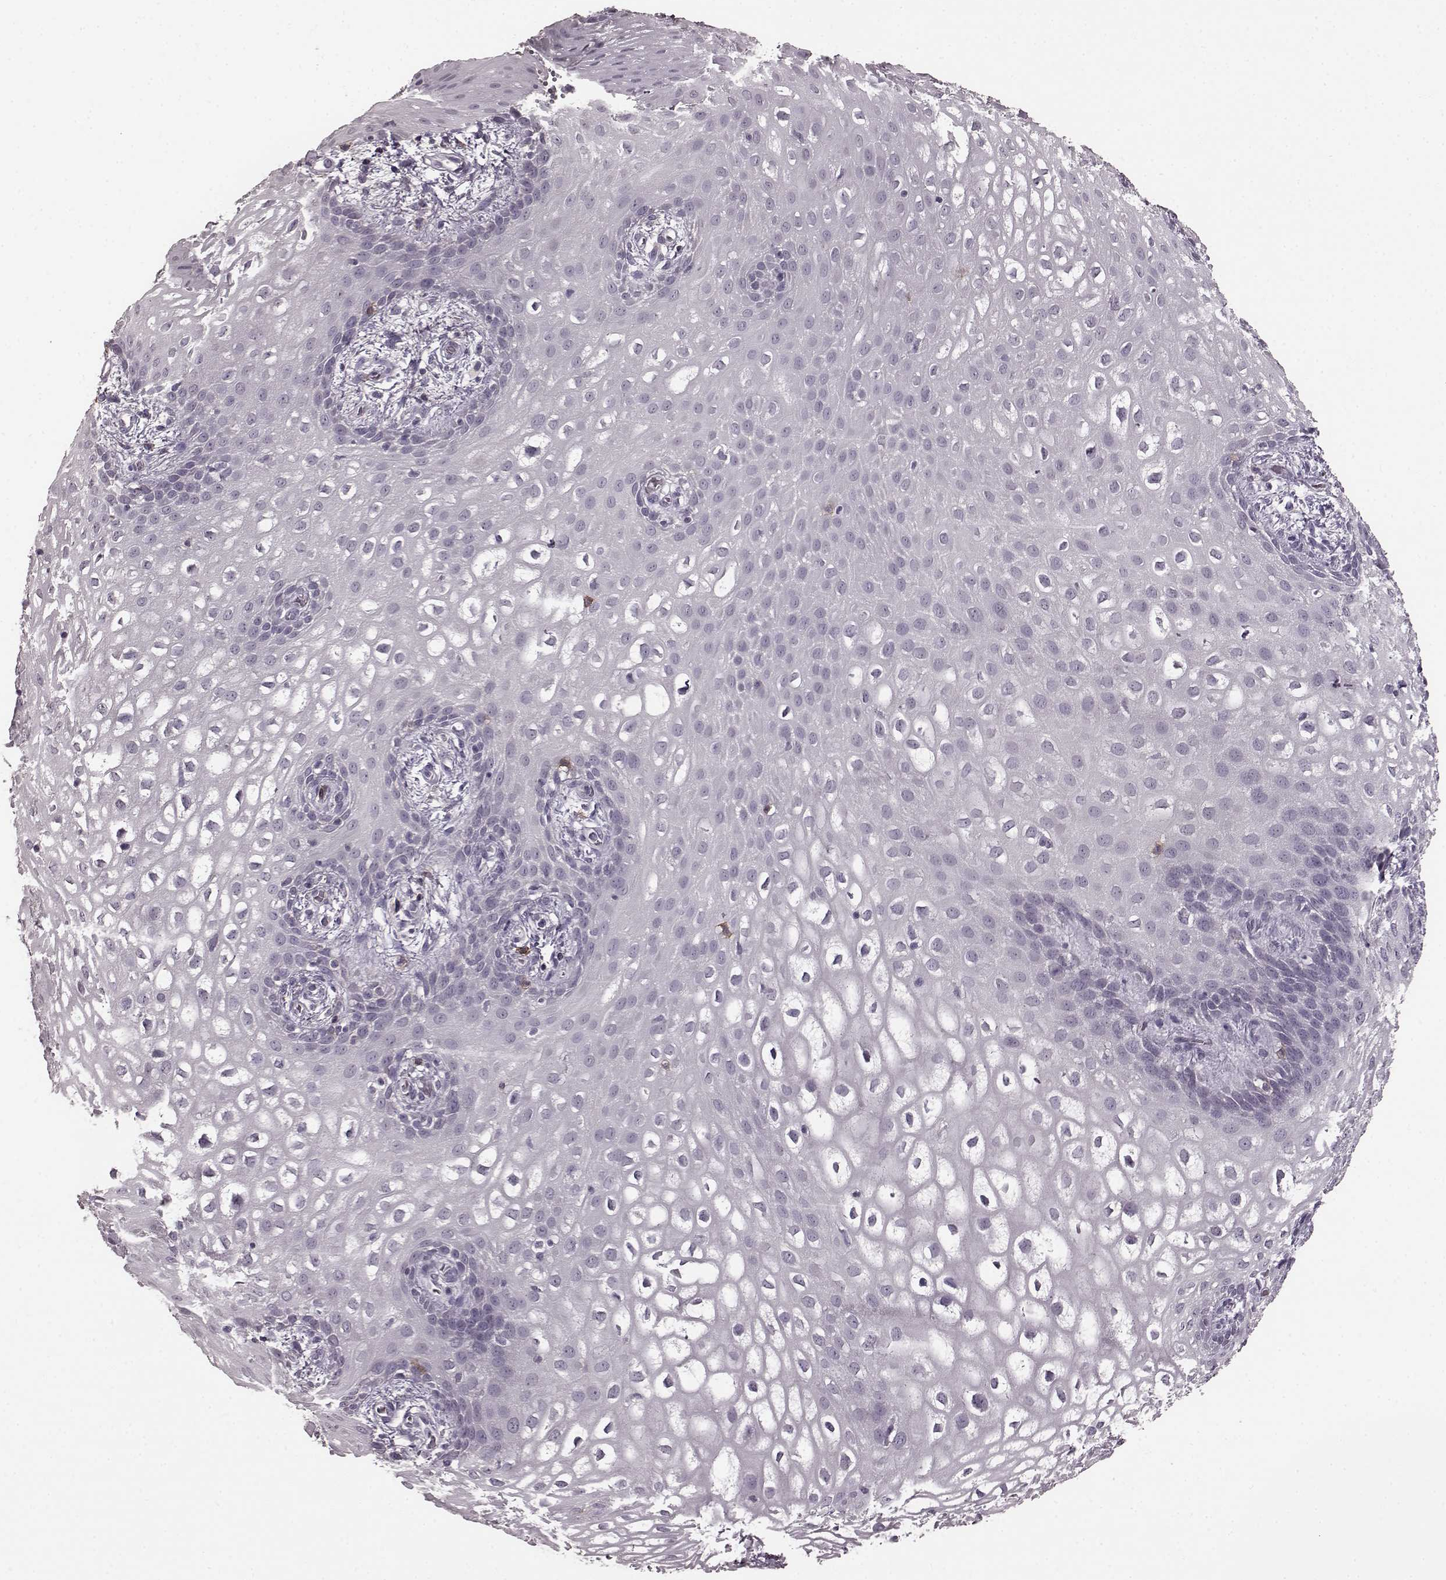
{"staining": {"intensity": "negative", "quantity": "none", "location": "none"}, "tissue": "skin", "cell_type": "Epidermal cells", "image_type": "normal", "snomed": [{"axis": "morphology", "description": "Normal tissue, NOS"}, {"axis": "topography", "description": "Anal"}], "caption": "Immunohistochemistry (IHC) histopathology image of normal skin: human skin stained with DAB reveals no significant protein expression in epidermal cells.", "gene": "CD28", "patient": {"sex": "female", "age": 46}}